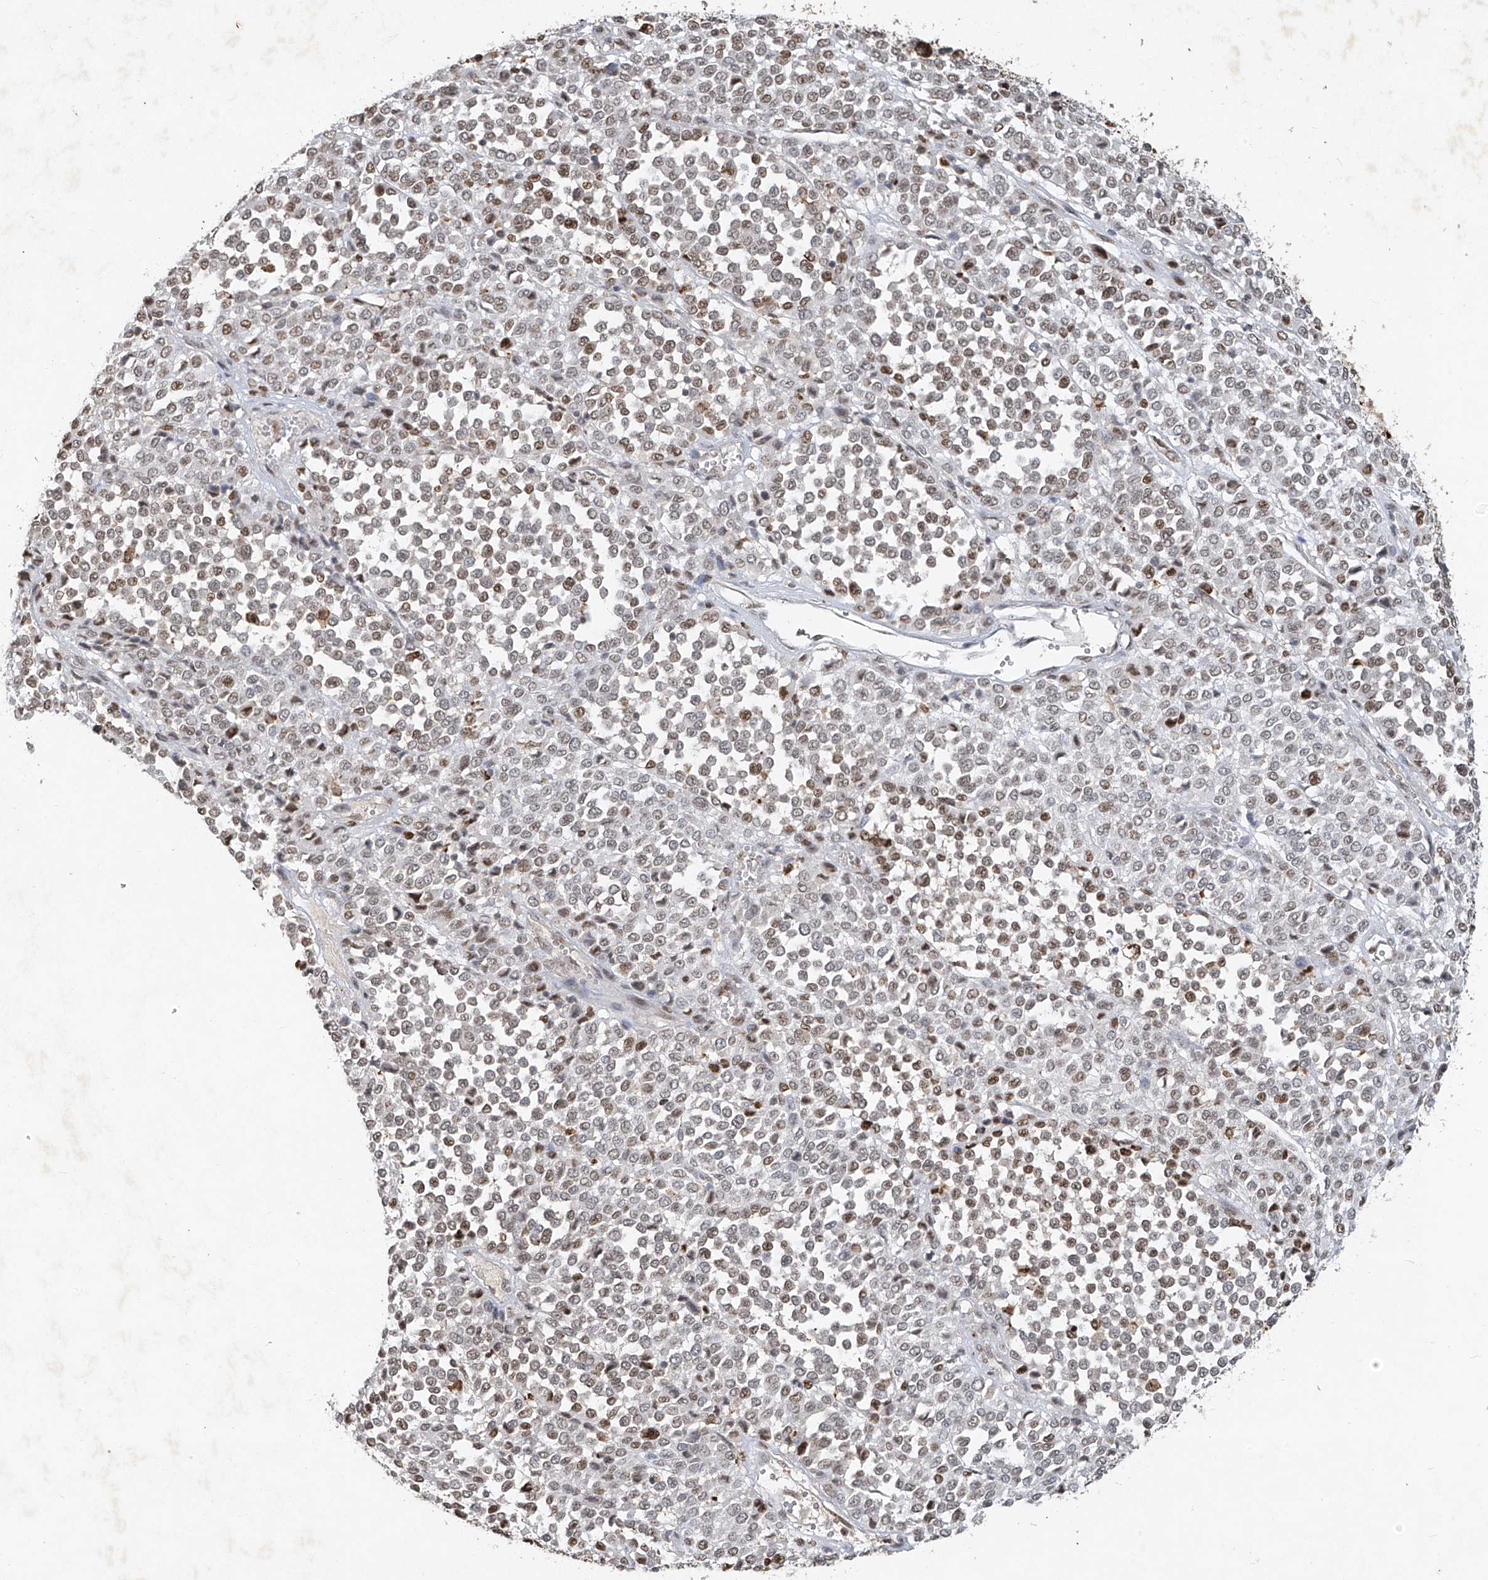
{"staining": {"intensity": "moderate", "quantity": "<25%", "location": "nuclear"}, "tissue": "melanoma", "cell_type": "Tumor cells", "image_type": "cancer", "snomed": [{"axis": "morphology", "description": "Malignant melanoma, Metastatic site"}, {"axis": "topography", "description": "Pancreas"}], "caption": "Malignant melanoma (metastatic site) stained with a protein marker demonstrates moderate staining in tumor cells.", "gene": "ATRIP", "patient": {"sex": "female", "age": 30}}